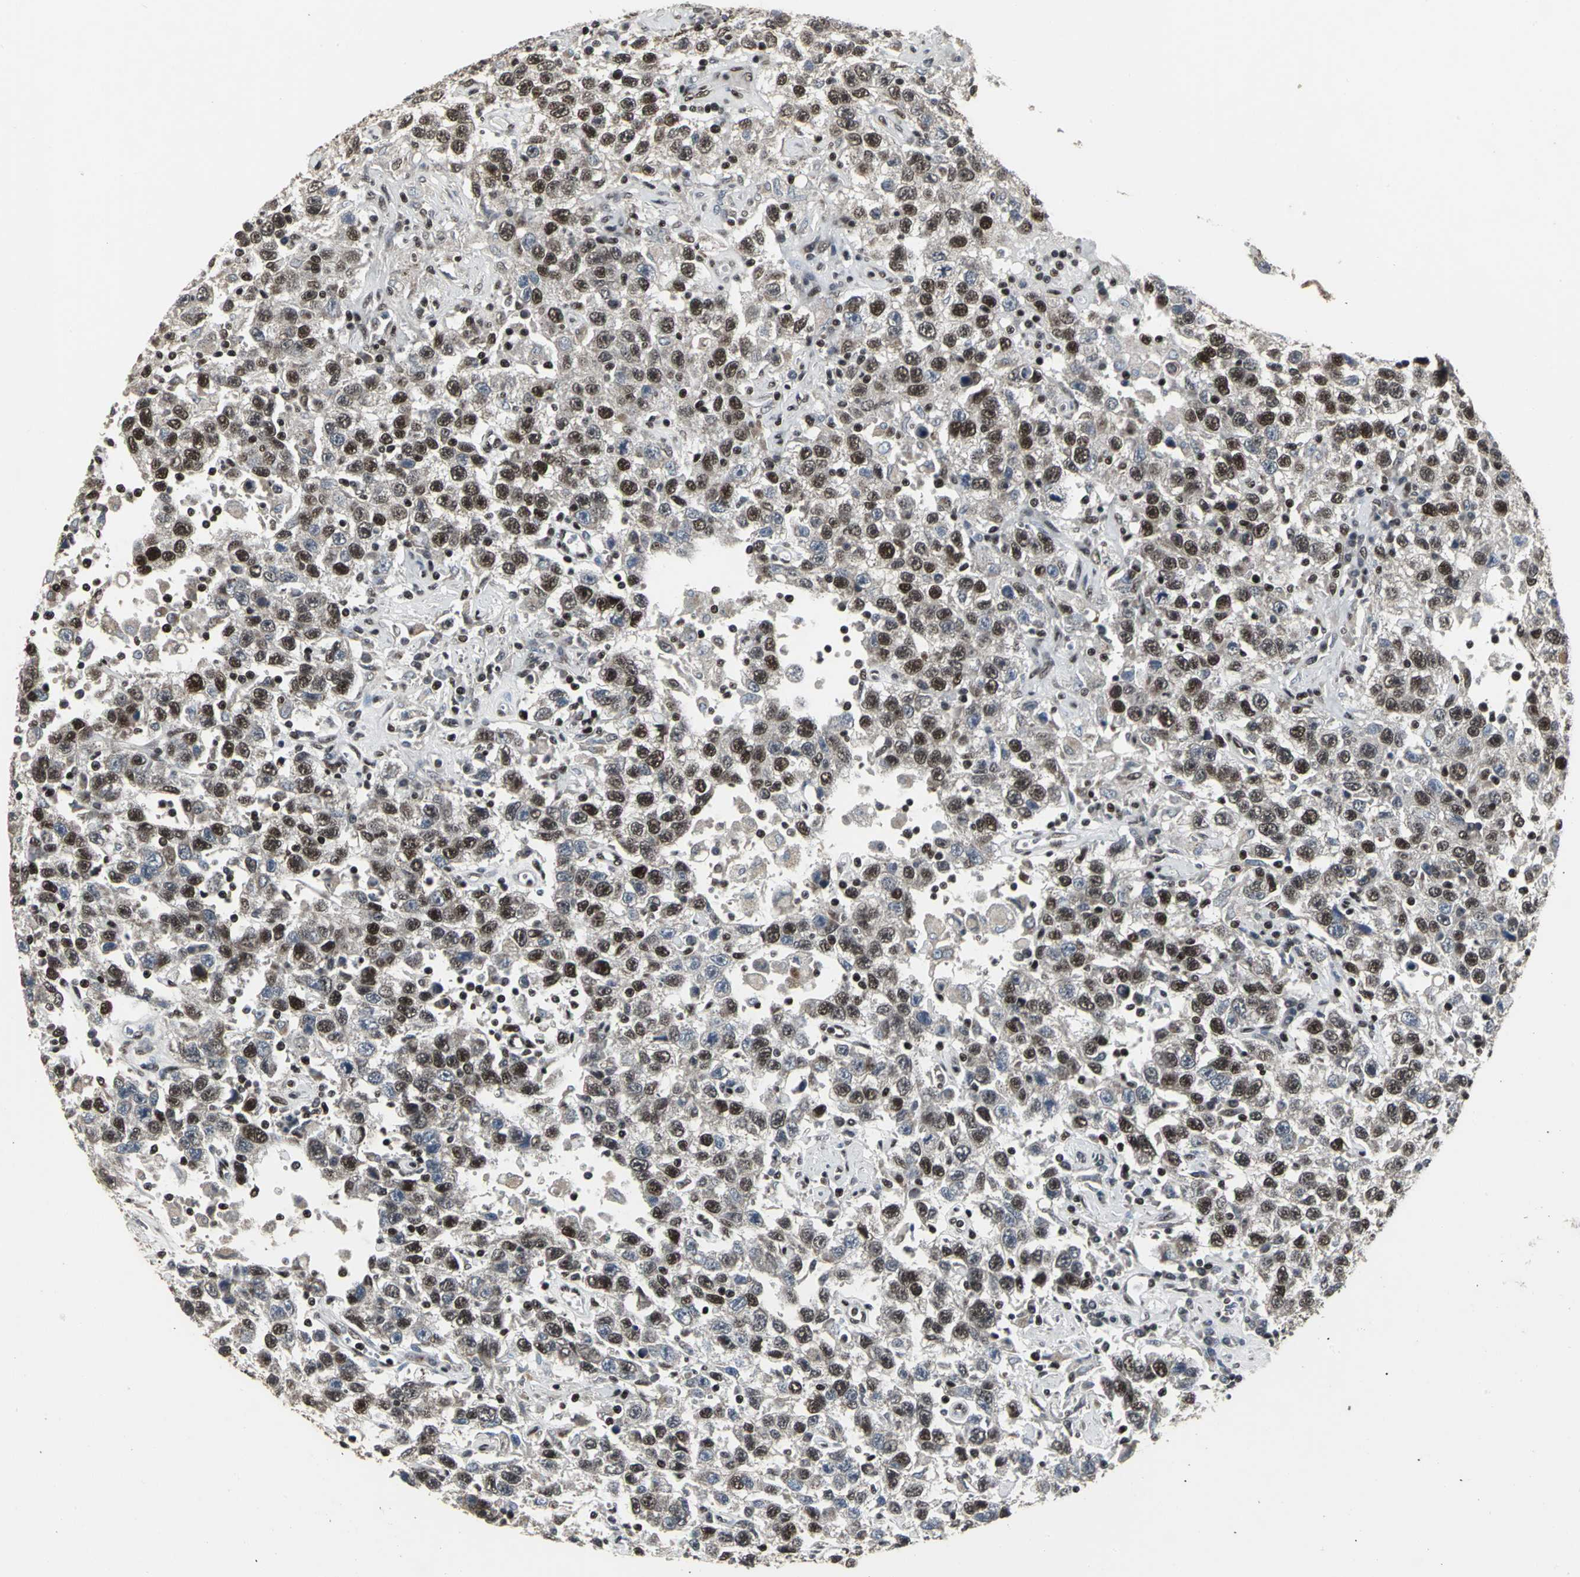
{"staining": {"intensity": "moderate", "quantity": "25%-75%", "location": "nuclear"}, "tissue": "testis cancer", "cell_type": "Tumor cells", "image_type": "cancer", "snomed": [{"axis": "morphology", "description": "Seminoma, NOS"}, {"axis": "topography", "description": "Testis"}], "caption": "Brown immunohistochemical staining in human testis cancer displays moderate nuclear staining in about 25%-75% of tumor cells.", "gene": "SRF", "patient": {"sex": "male", "age": 41}}